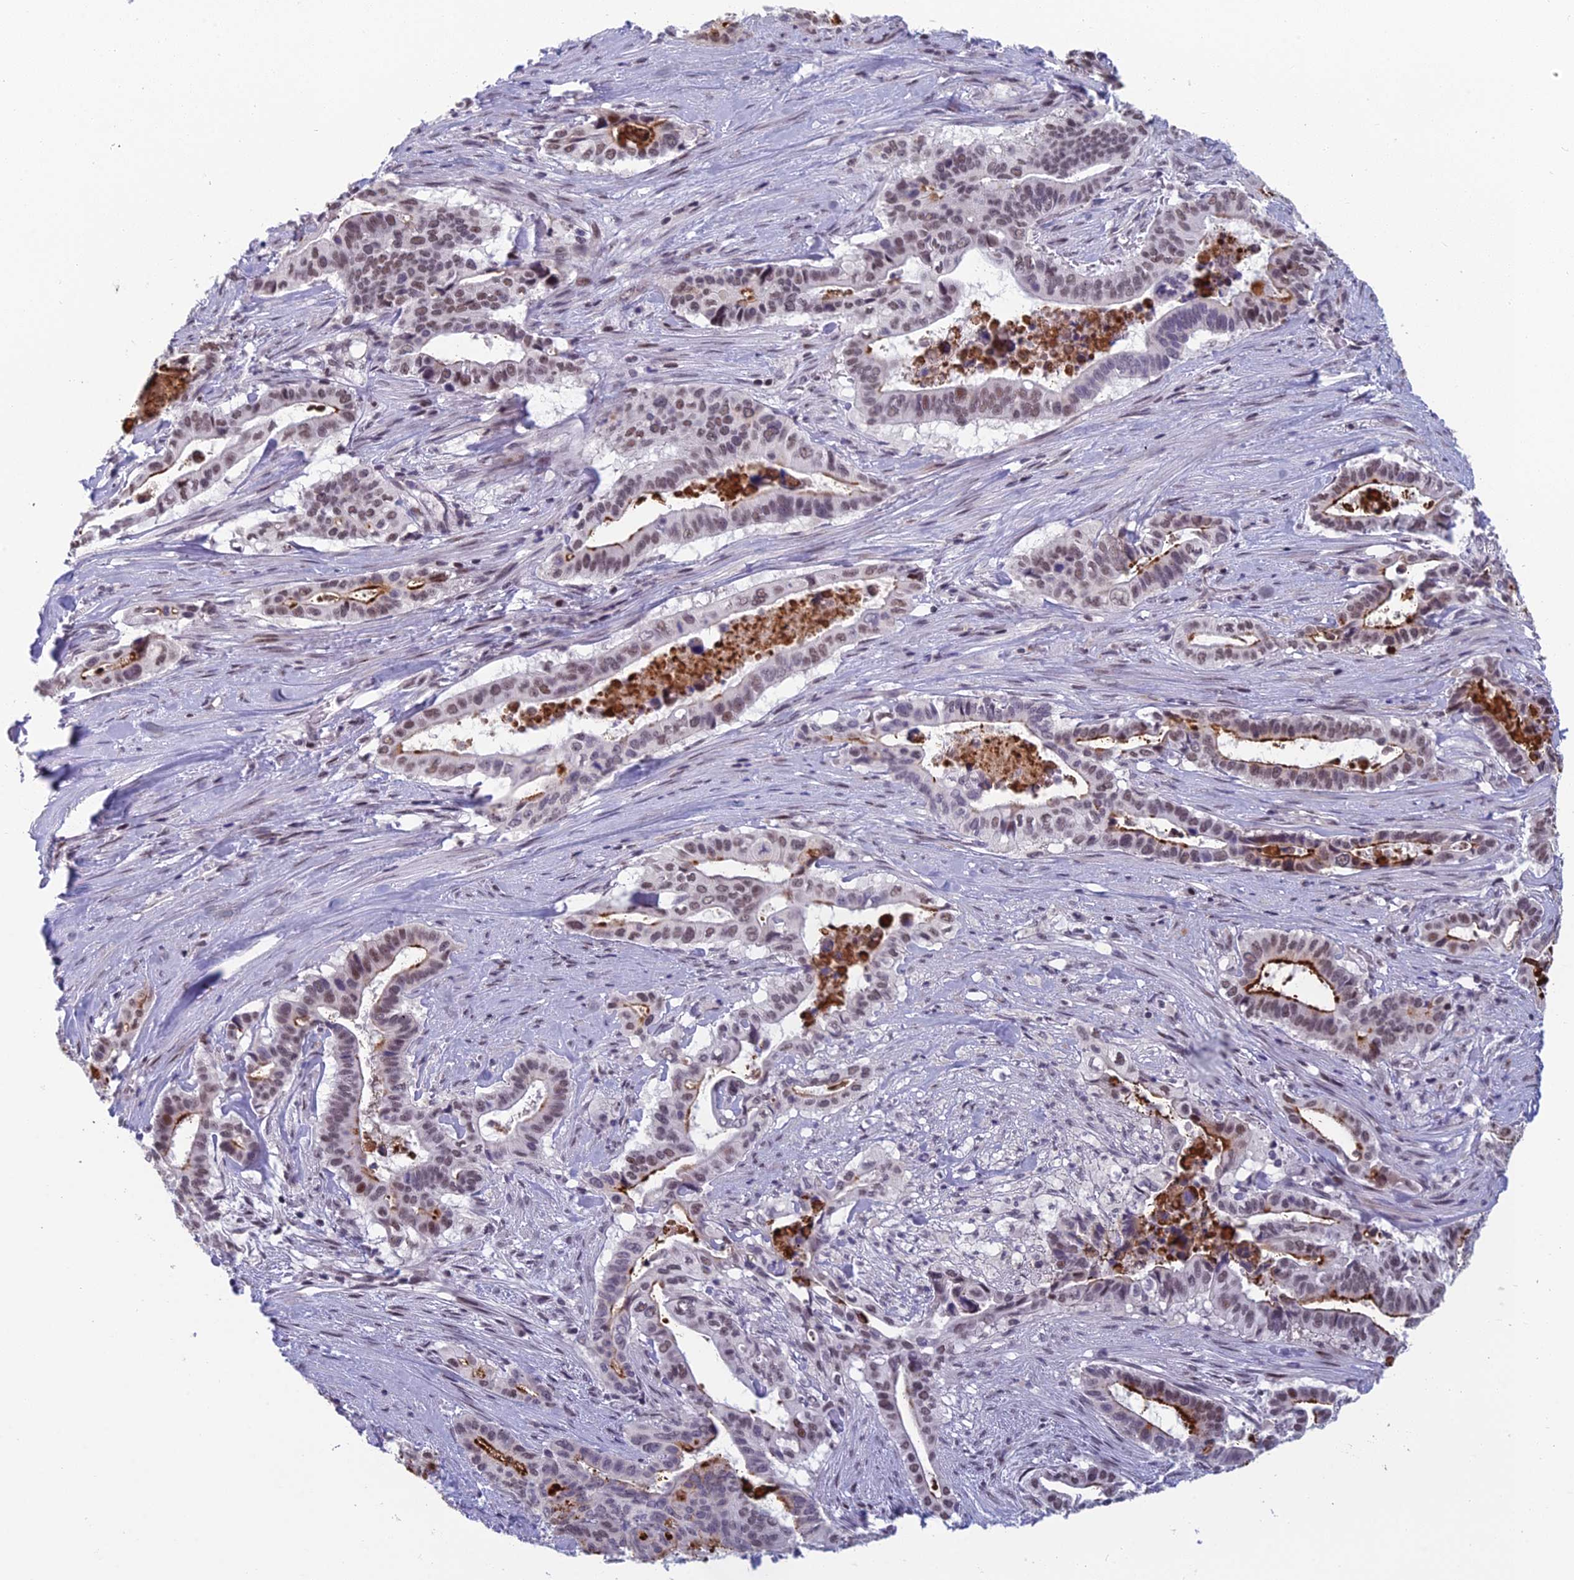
{"staining": {"intensity": "strong", "quantity": "<25%", "location": "cytoplasmic/membranous,nuclear"}, "tissue": "pancreatic cancer", "cell_type": "Tumor cells", "image_type": "cancer", "snomed": [{"axis": "morphology", "description": "Adenocarcinoma, NOS"}, {"axis": "topography", "description": "Pancreas"}], "caption": "The image reveals immunohistochemical staining of pancreatic adenocarcinoma. There is strong cytoplasmic/membranous and nuclear expression is seen in about <25% of tumor cells.", "gene": "RGS17", "patient": {"sex": "female", "age": 77}}